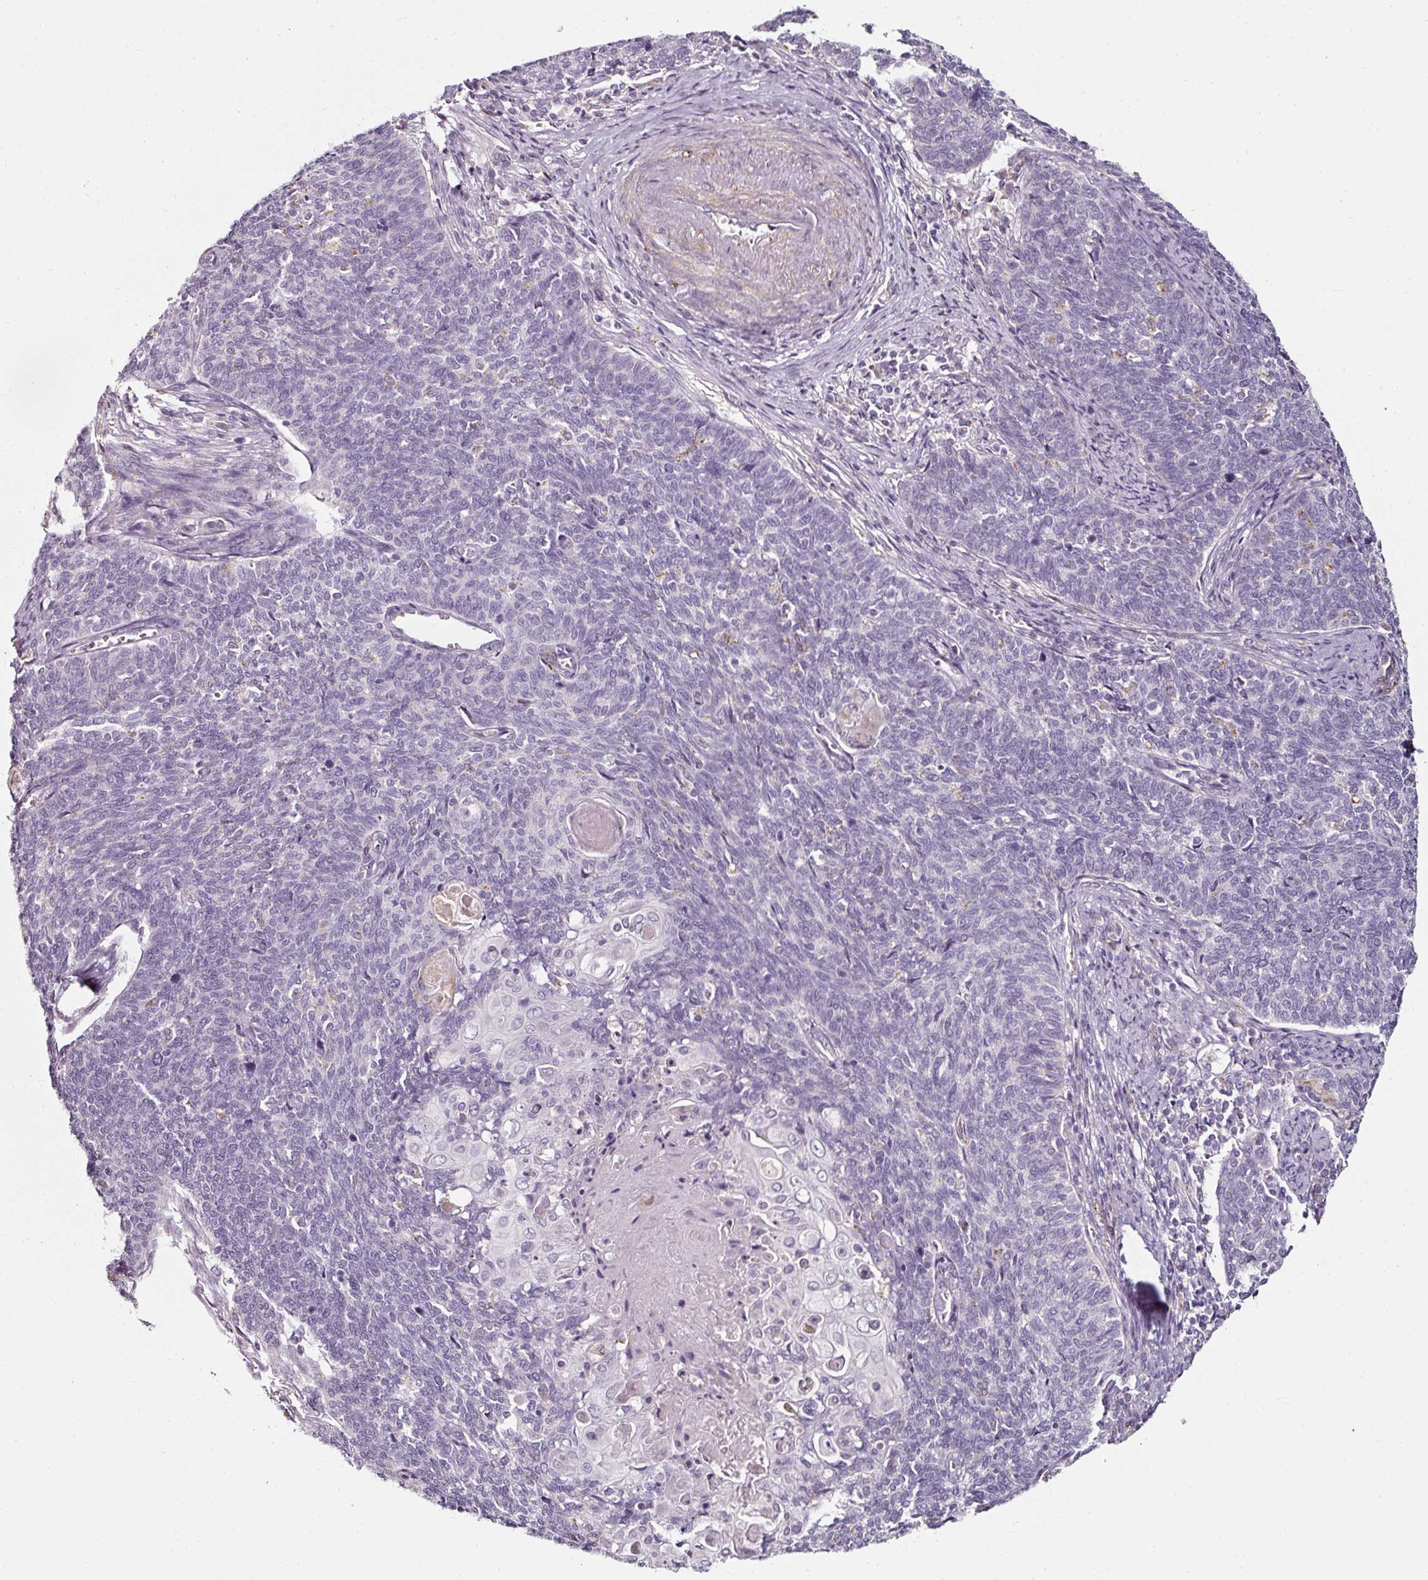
{"staining": {"intensity": "negative", "quantity": "none", "location": "none"}, "tissue": "cervical cancer", "cell_type": "Tumor cells", "image_type": "cancer", "snomed": [{"axis": "morphology", "description": "Squamous cell carcinoma, NOS"}, {"axis": "topography", "description": "Cervix"}], "caption": "DAB immunohistochemical staining of human squamous cell carcinoma (cervical) shows no significant staining in tumor cells.", "gene": "CAP2", "patient": {"sex": "female", "age": 39}}